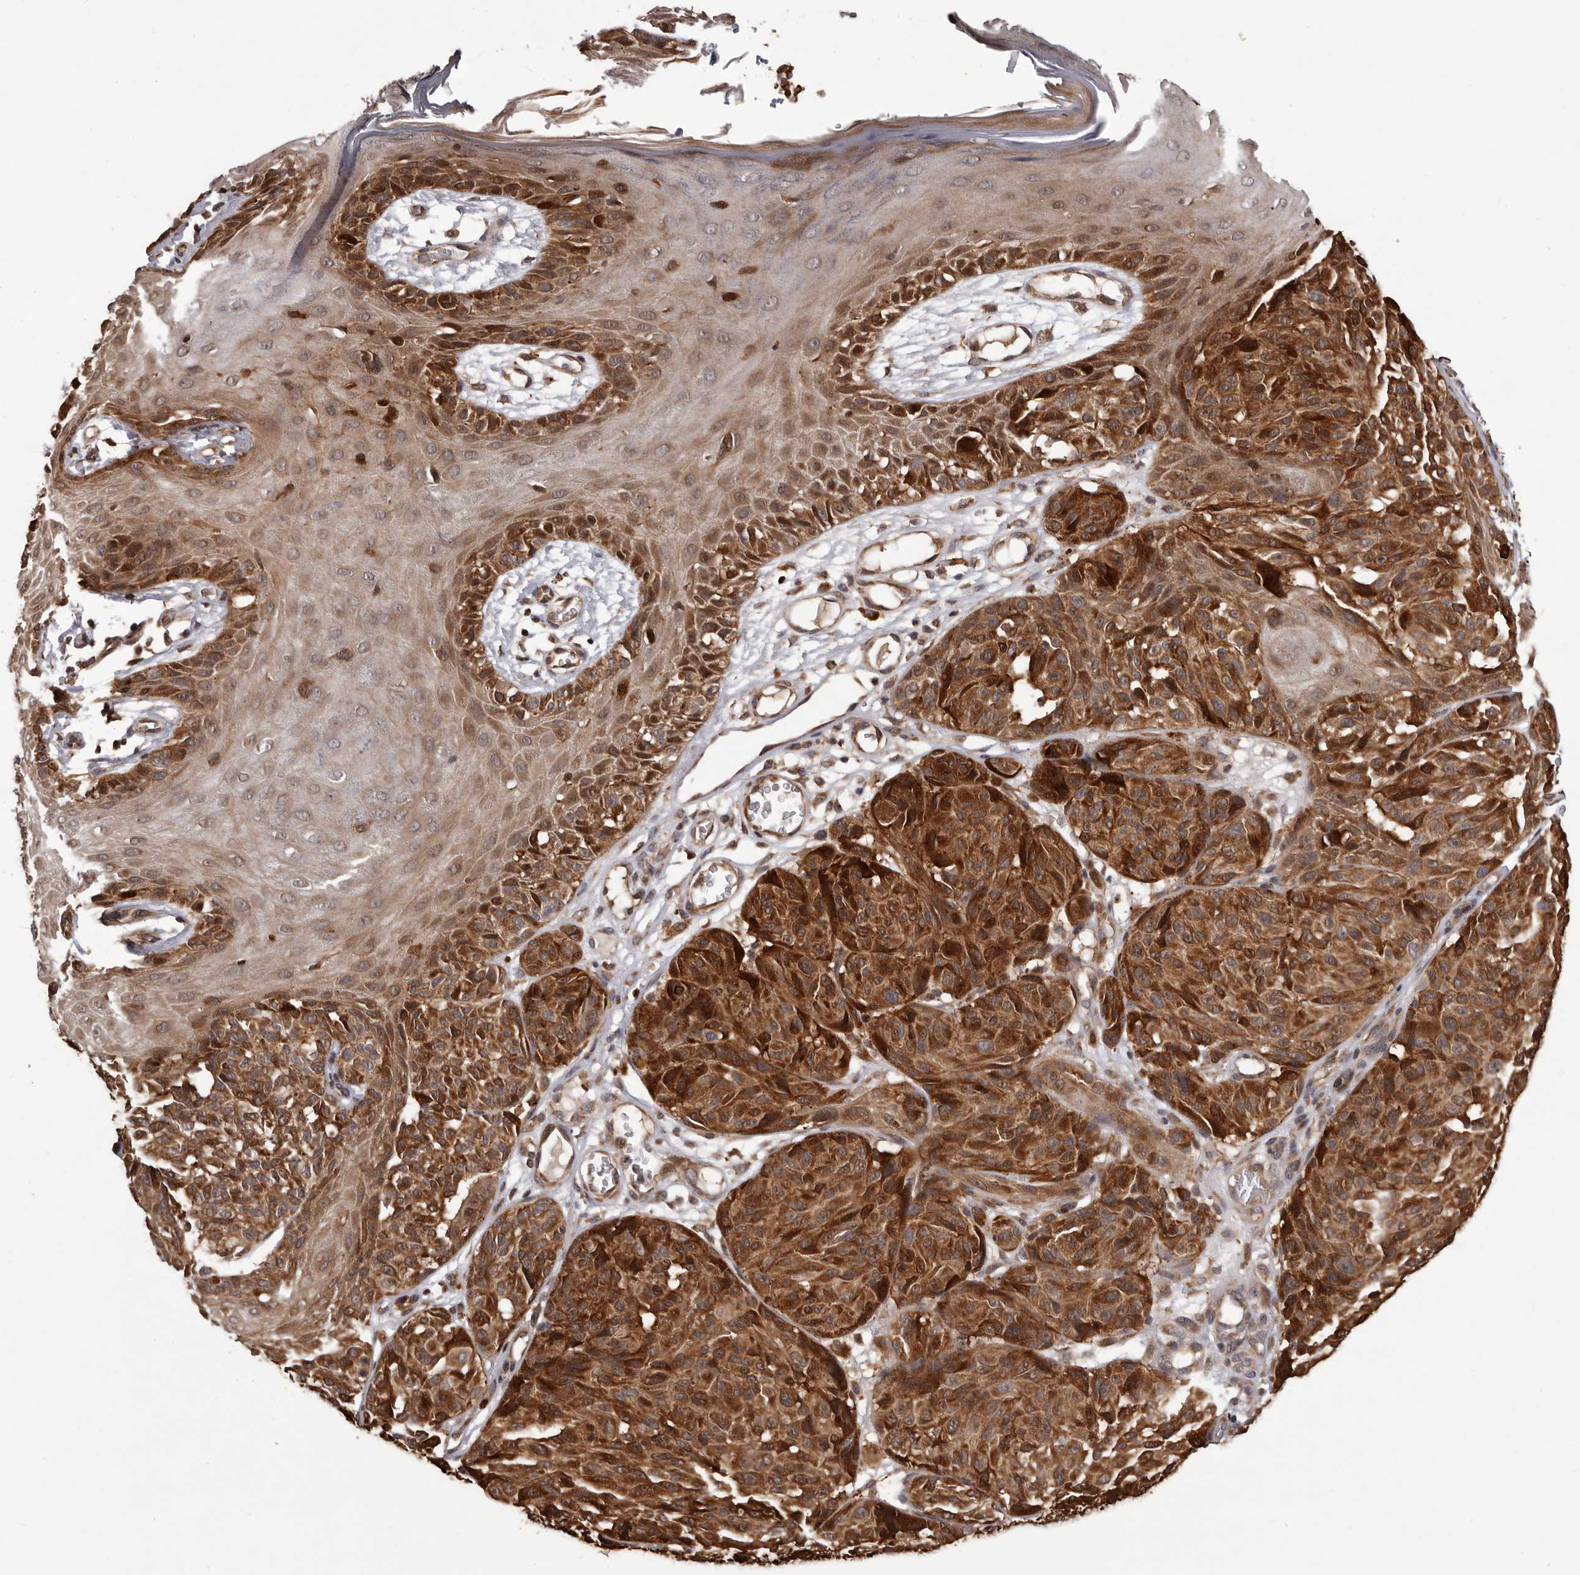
{"staining": {"intensity": "strong", "quantity": ">75%", "location": "cytoplasmic/membranous"}, "tissue": "melanoma", "cell_type": "Tumor cells", "image_type": "cancer", "snomed": [{"axis": "morphology", "description": "Malignant melanoma, NOS"}, {"axis": "topography", "description": "Skin"}], "caption": "Strong cytoplasmic/membranous staining for a protein is present in about >75% of tumor cells of melanoma using immunohistochemistry (IHC).", "gene": "GADD45B", "patient": {"sex": "male", "age": 83}}